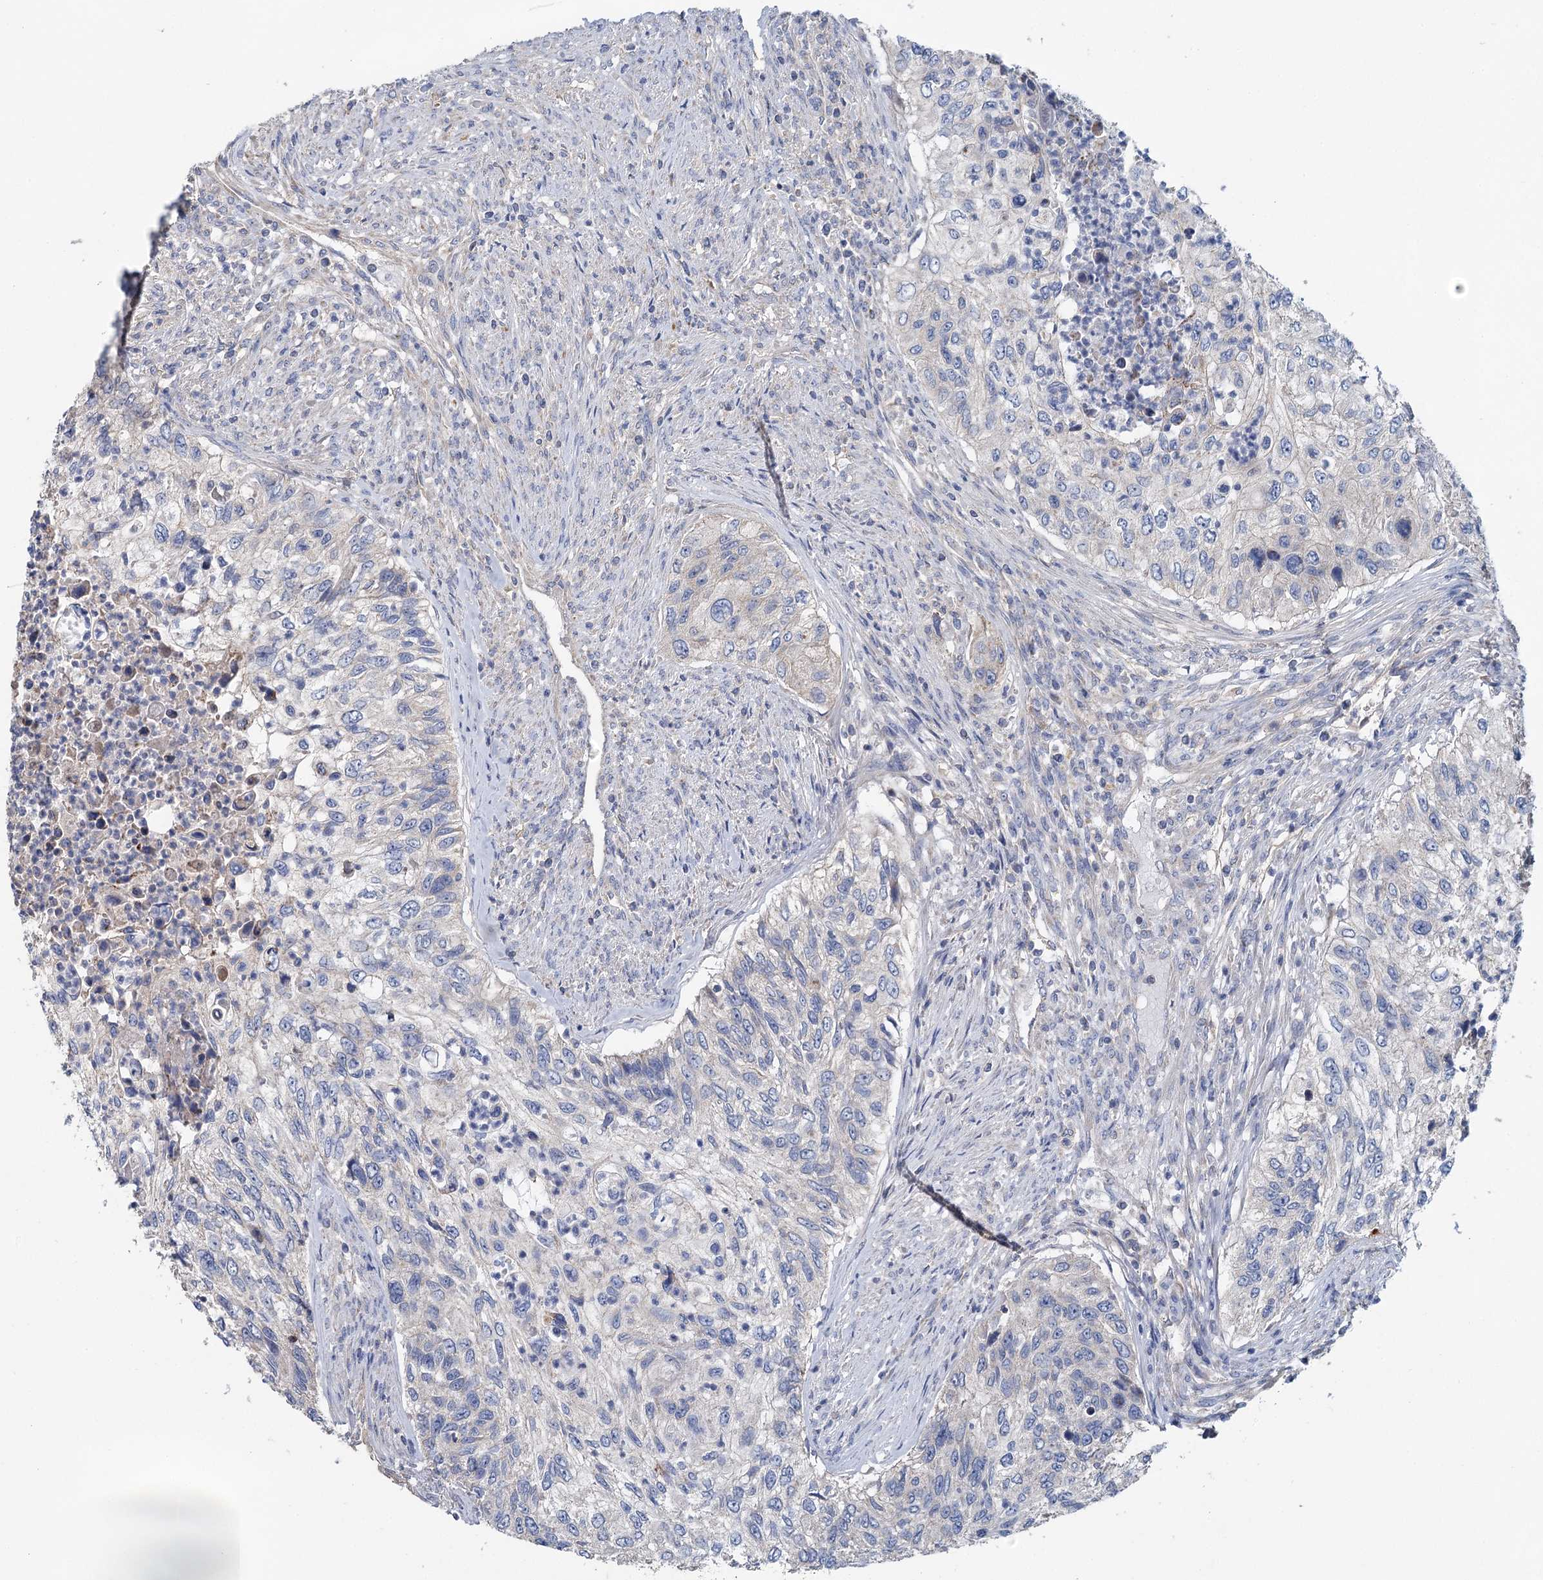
{"staining": {"intensity": "negative", "quantity": "none", "location": "none"}, "tissue": "urothelial cancer", "cell_type": "Tumor cells", "image_type": "cancer", "snomed": [{"axis": "morphology", "description": "Urothelial carcinoma, High grade"}, {"axis": "topography", "description": "Urinary bladder"}], "caption": "DAB immunohistochemical staining of human high-grade urothelial carcinoma exhibits no significant expression in tumor cells.", "gene": "ANKRD16", "patient": {"sex": "female", "age": 60}}